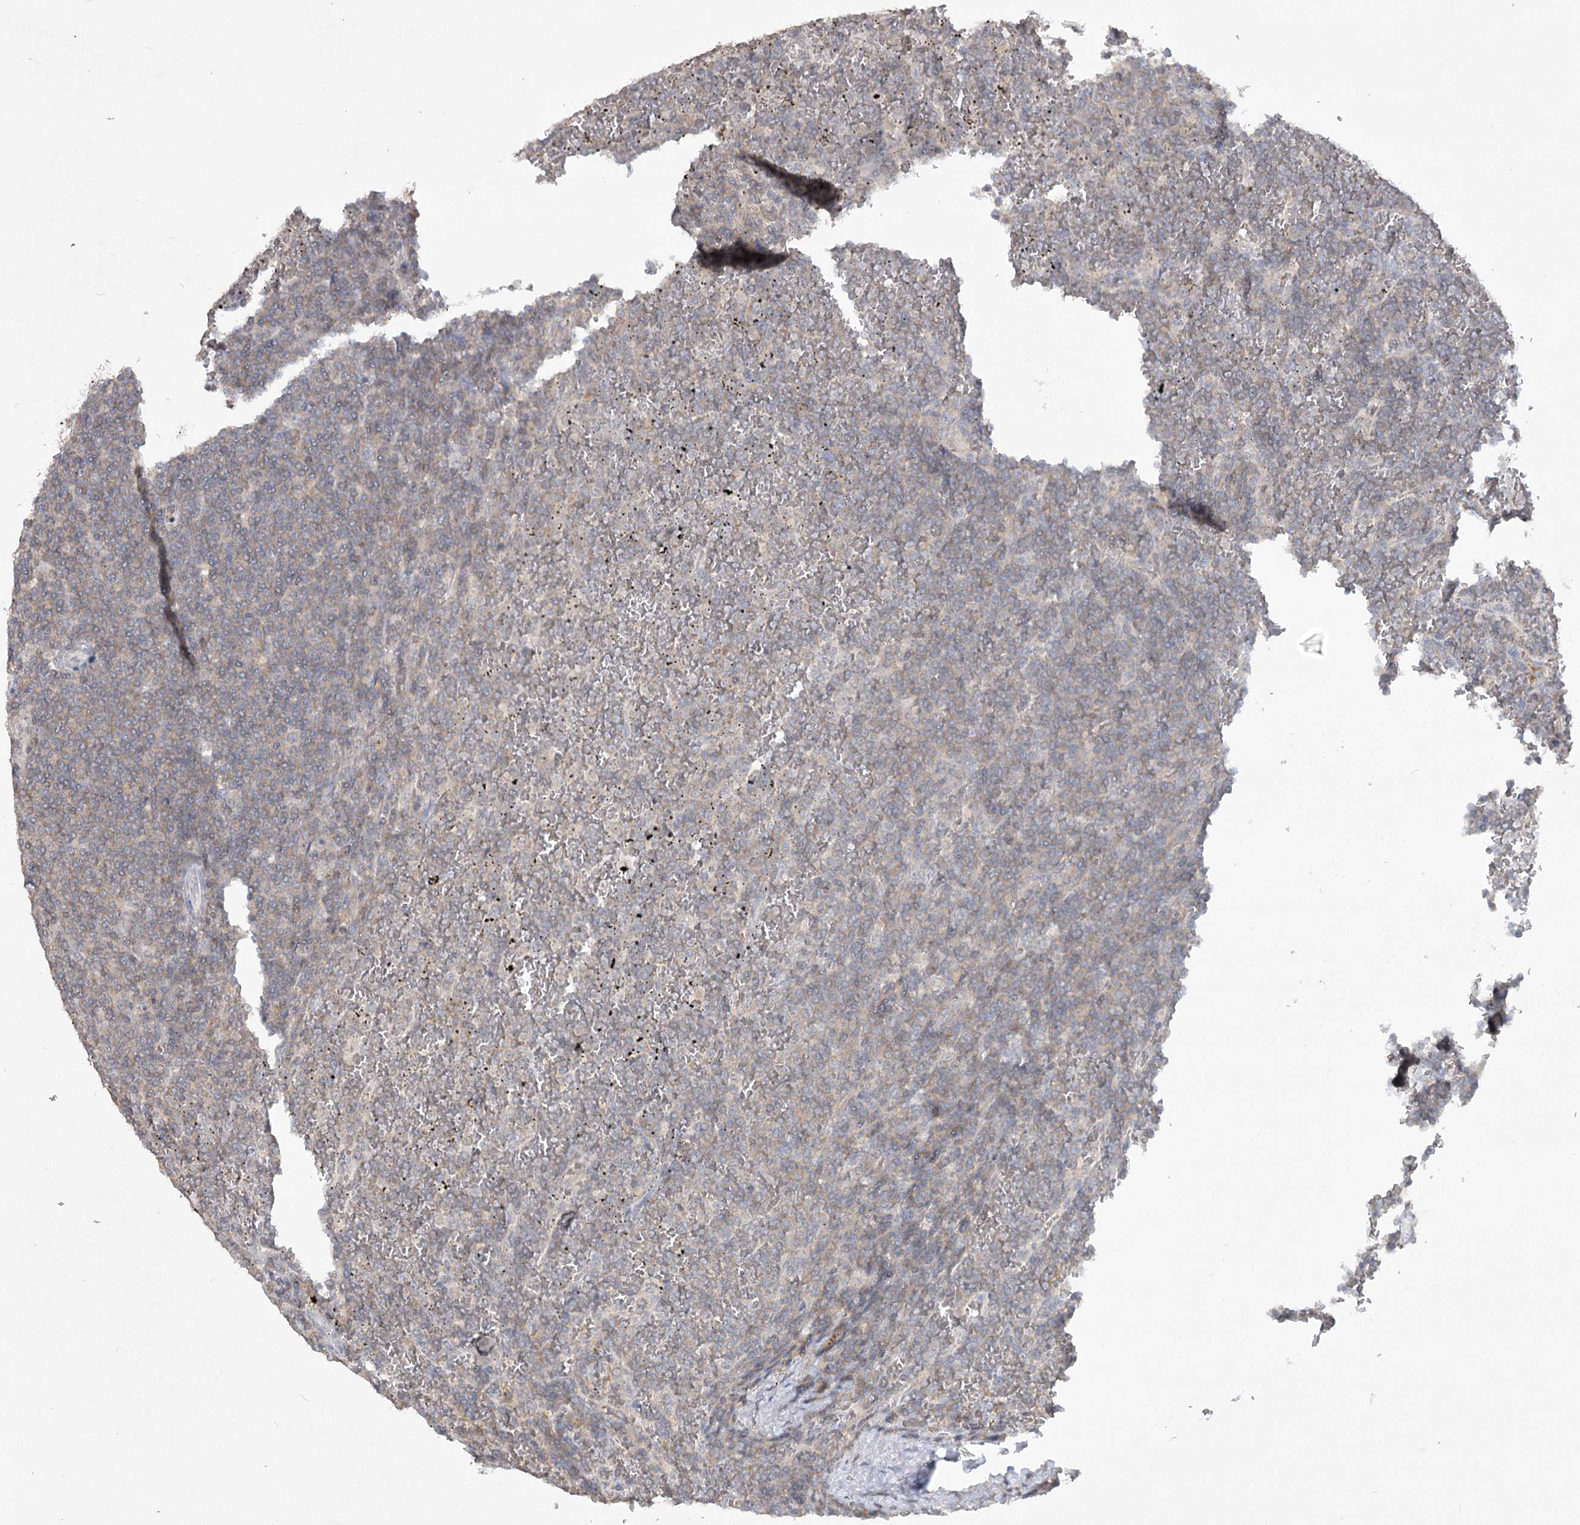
{"staining": {"intensity": "negative", "quantity": "none", "location": "none"}, "tissue": "lymphoma", "cell_type": "Tumor cells", "image_type": "cancer", "snomed": [{"axis": "morphology", "description": "Malignant lymphoma, non-Hodgkin's type, Low grade"}, {"axis": "topography", "description": "Spleen"}], "caption": "Photomicrograph shows no significant protein expression in tumor cells of low-grade malignant lymphoma, non-Hodgkin's type. (DAB (3,3'-diaminobenzidine) immunohistochemistry, high magnification).", "gene": "TRAF3IP1", "patient": {"sex": "female", "age": 19}}